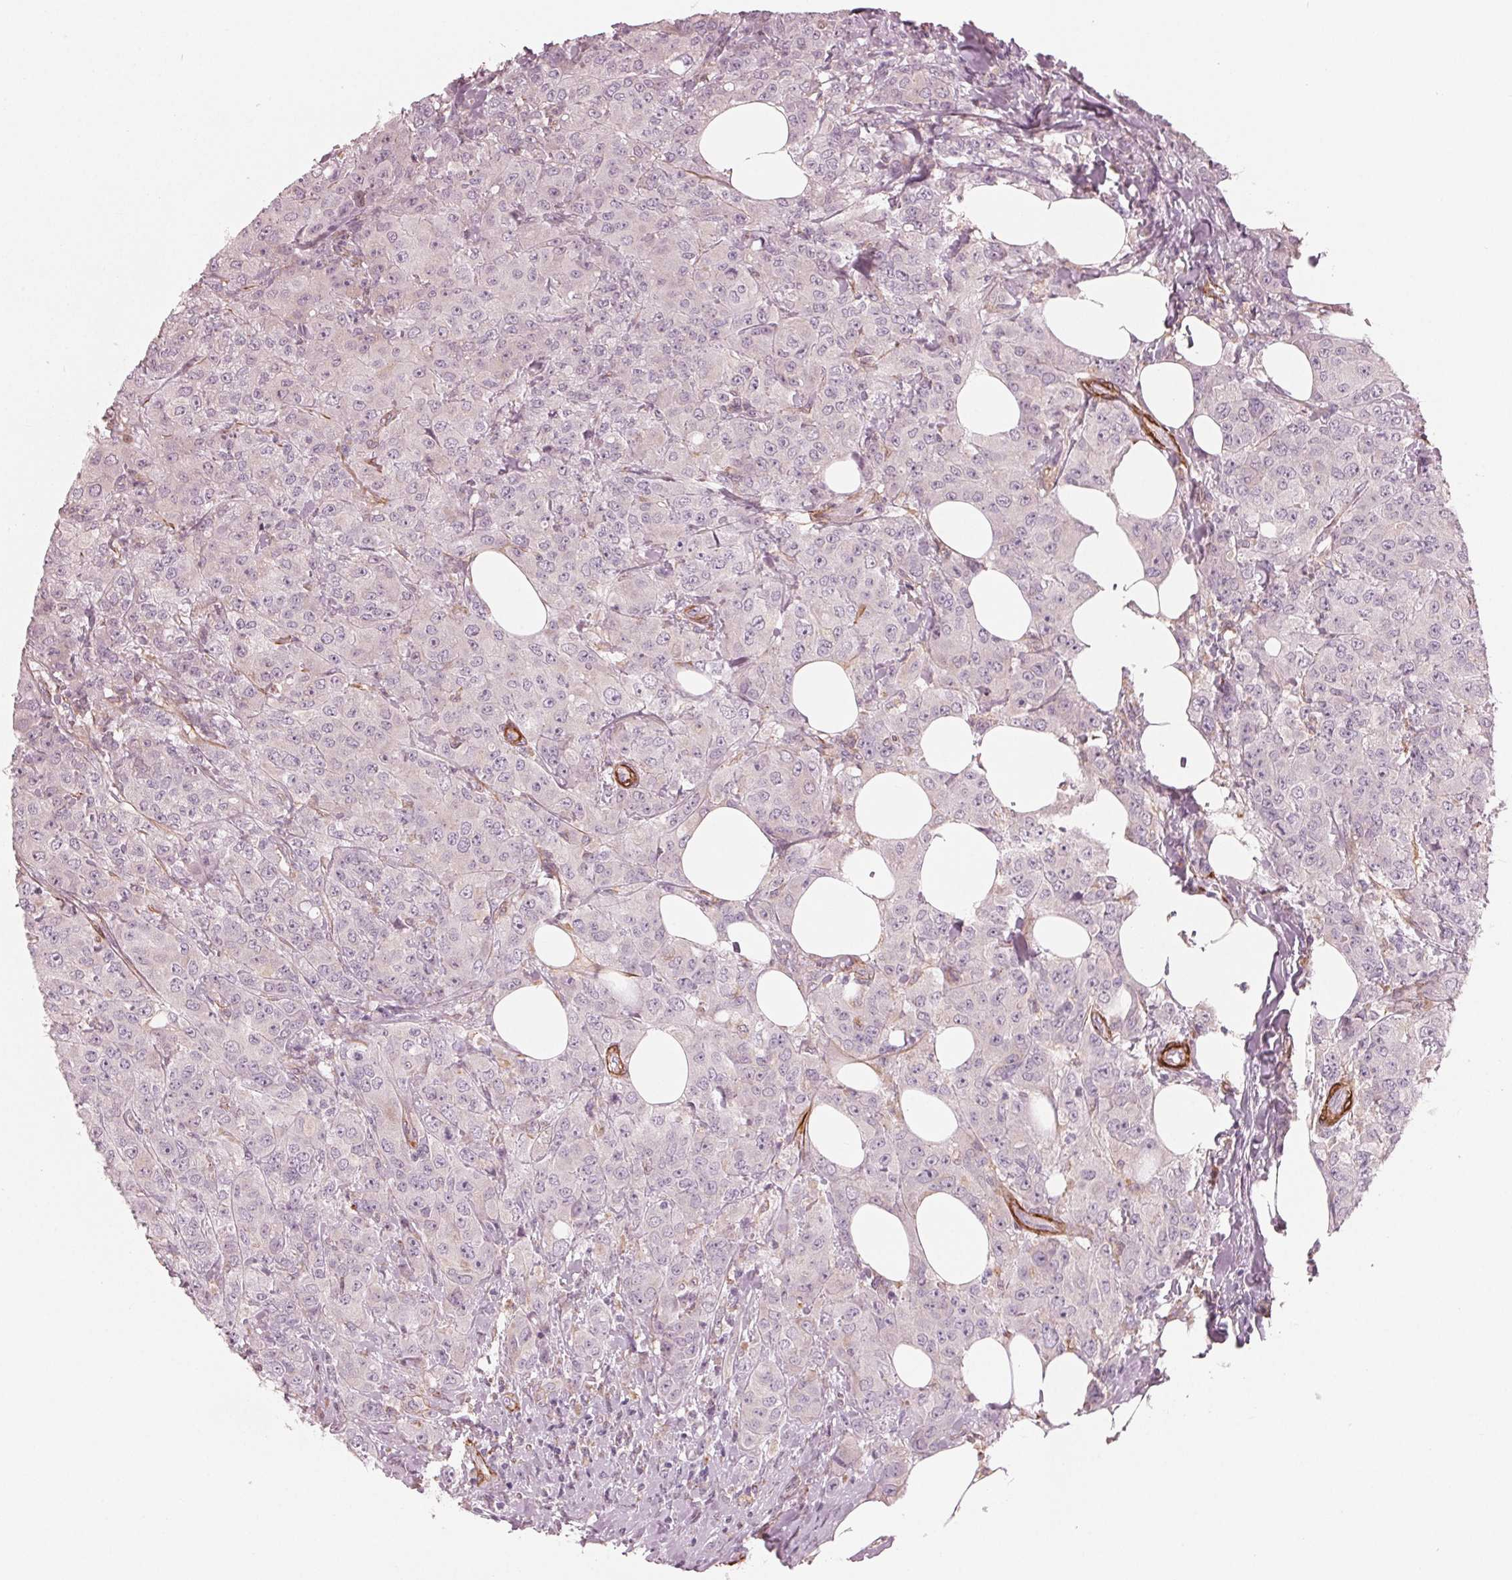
{"staining": {"intensity": "negative", "quantity": "none", "location": "none"}, "tissue": "breast cancer", "cell_type": "Tumor cells", "image_type": "cancer", "snomed": [{"axis": "morphology", "description": "Normal tissue, NOS"}, {"axis": "morphology", "description": "Duct carcinoma"}, {"axis": "topography", "description": "Breast"}], "caption": "This is a micrograph of immunohistochemistry staining of breast cancer (intraductal carcinoma), which shows no staining in tumor cells.", "gene": "MIER3", "patient": {"sex": "female", "age": 43}}